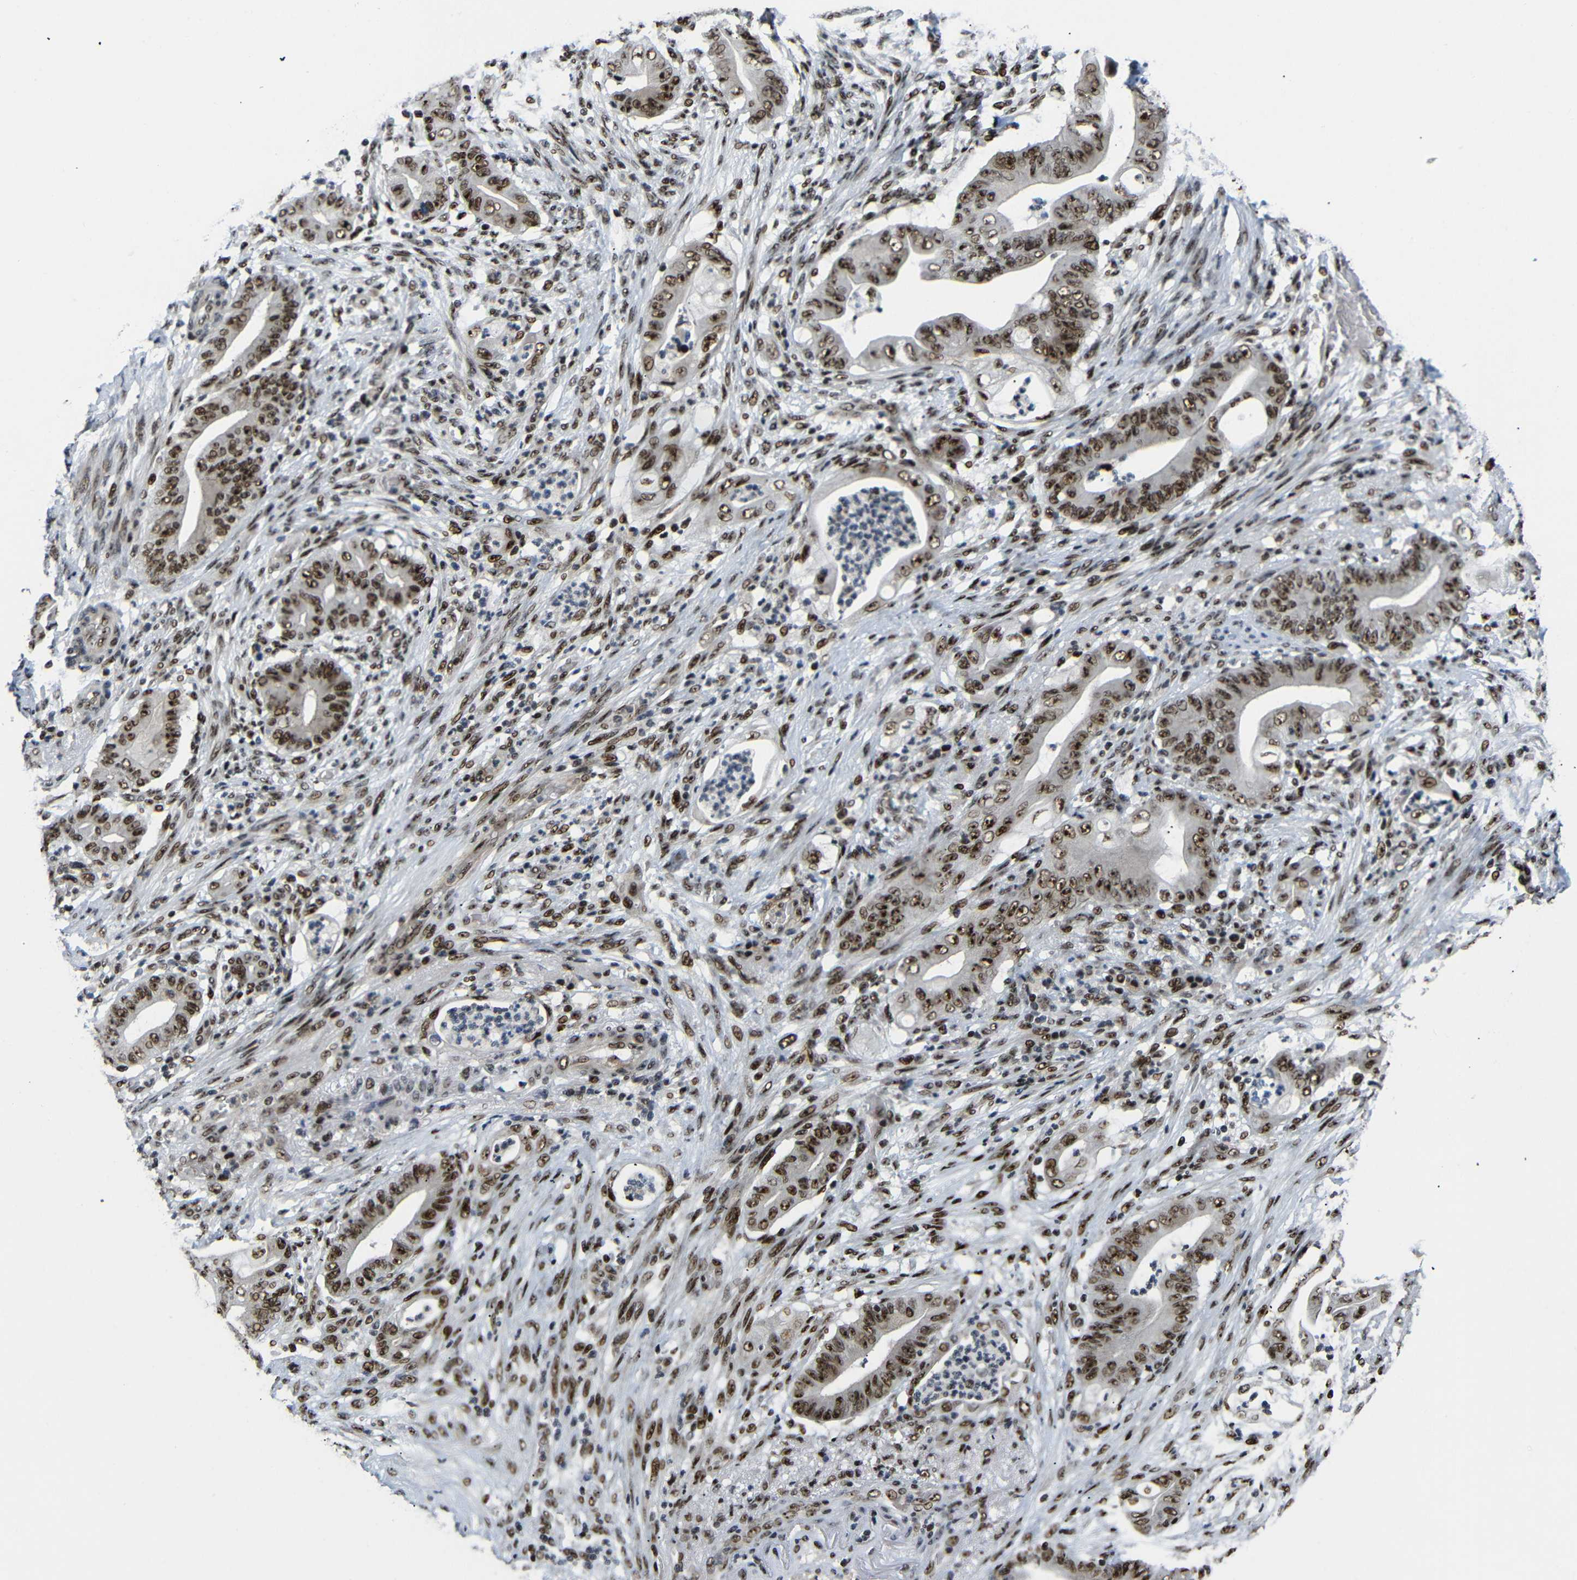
{"staining": {"intensity": "moderate", "quantity": ">75%", "location": "nuclear"}, "tissue": "stomach cancer", "cell_type": "Tumor cells", "image_type": "cancer", "snomed": [{"axis": "morphology", "description": "Adenocarcinoma, NOS"}, {"axis": "topography", "description": "Stomach"}], "caption": "Adenocarcinoma (stomach) stained with IHC reveals moderate nuclear expression in about >75% of tumor cells. Using DAB (brown) and hematoxylin (blue) stains, captured at high magnification using brightfield microscopy.", "gene": "SETDB2", "patient": {"sex": "female", "age": 73}}